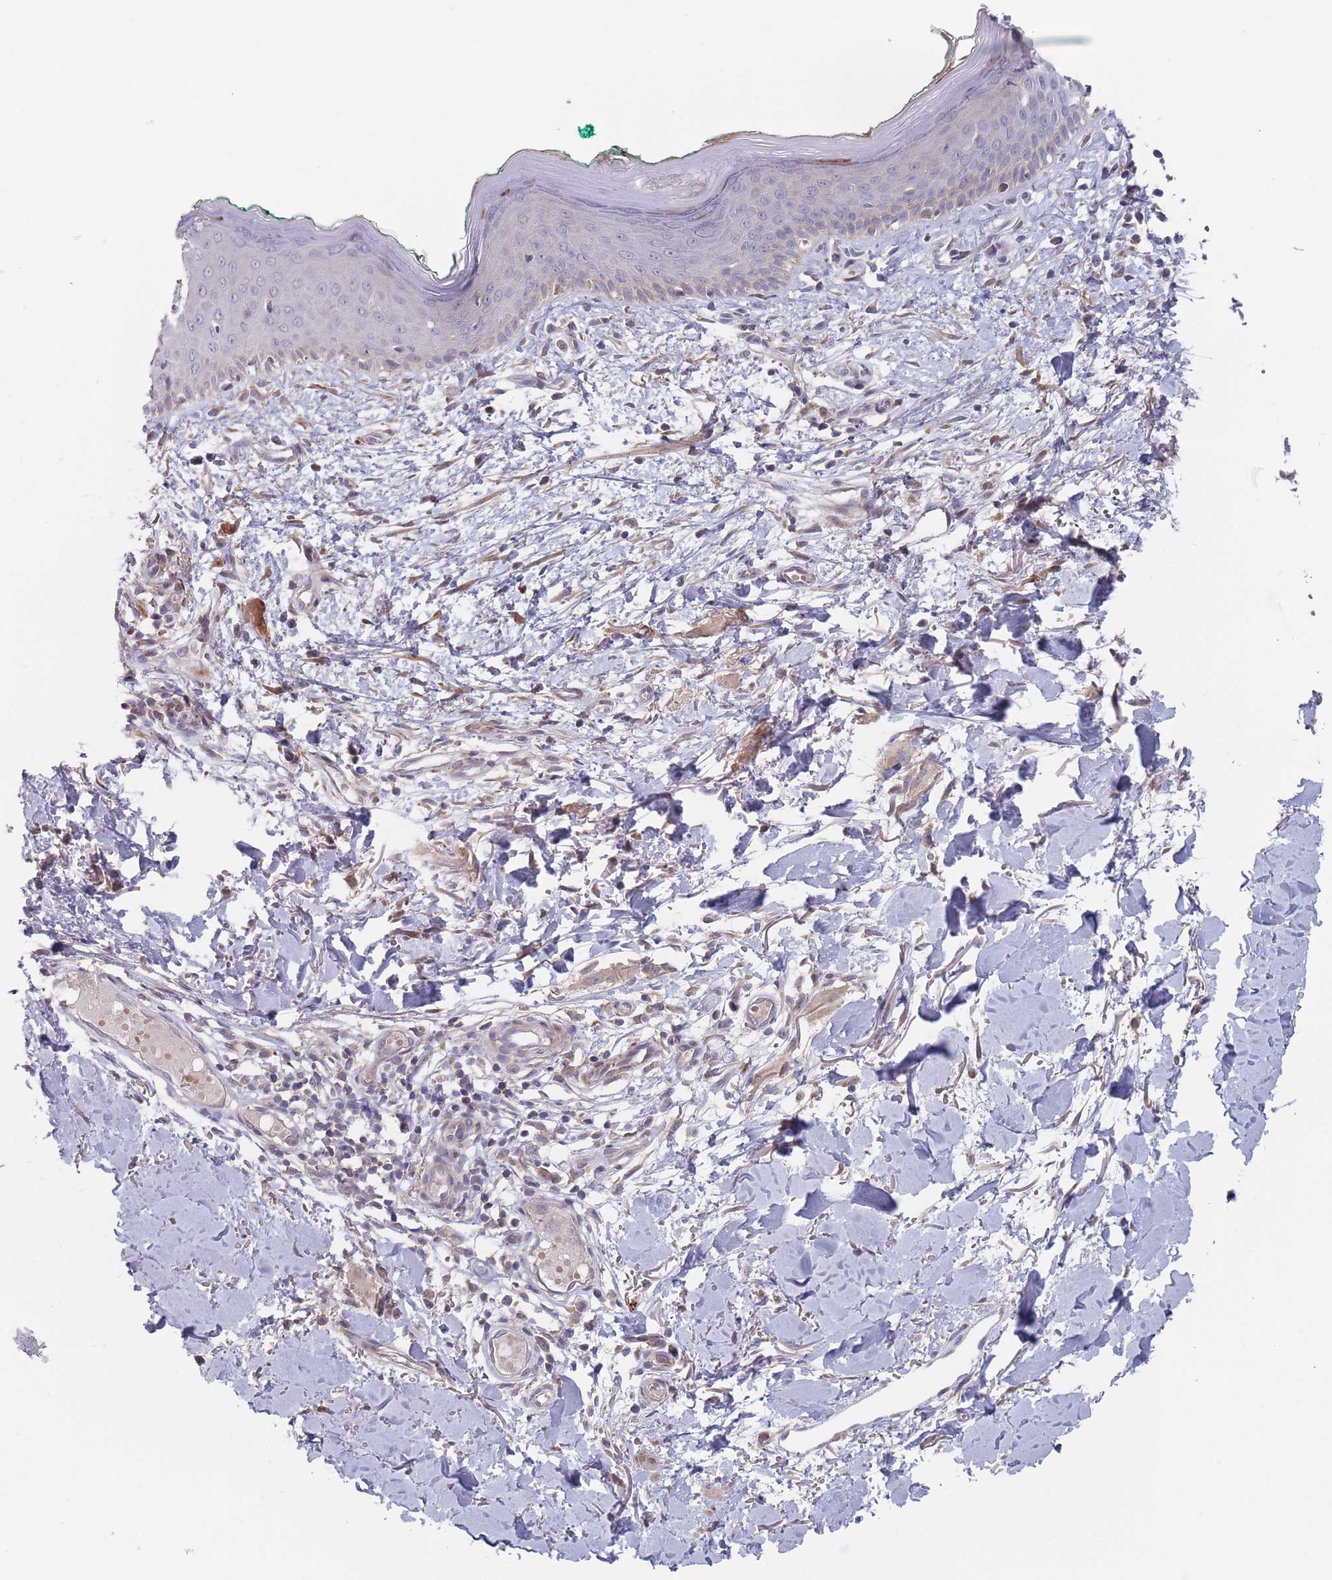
{"staining": {"intensity": "moderate", "quantity": ">75%", "location": "cytoplasmic/membranous"}, "tissue": "skin", "cell_type": "Fibroblasts", "image_type": "normal", "snomed": [{"axis": "morphology", "description": "Normal tissue, NOS"}, {"axis": "morphology", "description": "Malignant melanoma, NOS"}, {"axis": "topography", "description": "Skin"}], "caption": "Immunohistochemistry (DAB (3,3'-diaminobenzidine)) staining of benign human skin displays moderate cytoplasmic/membranous protein expression in about >75% of fibroblasts.", "gene": "ZNF140", "patient": {"sex": "male", "age": 62}}